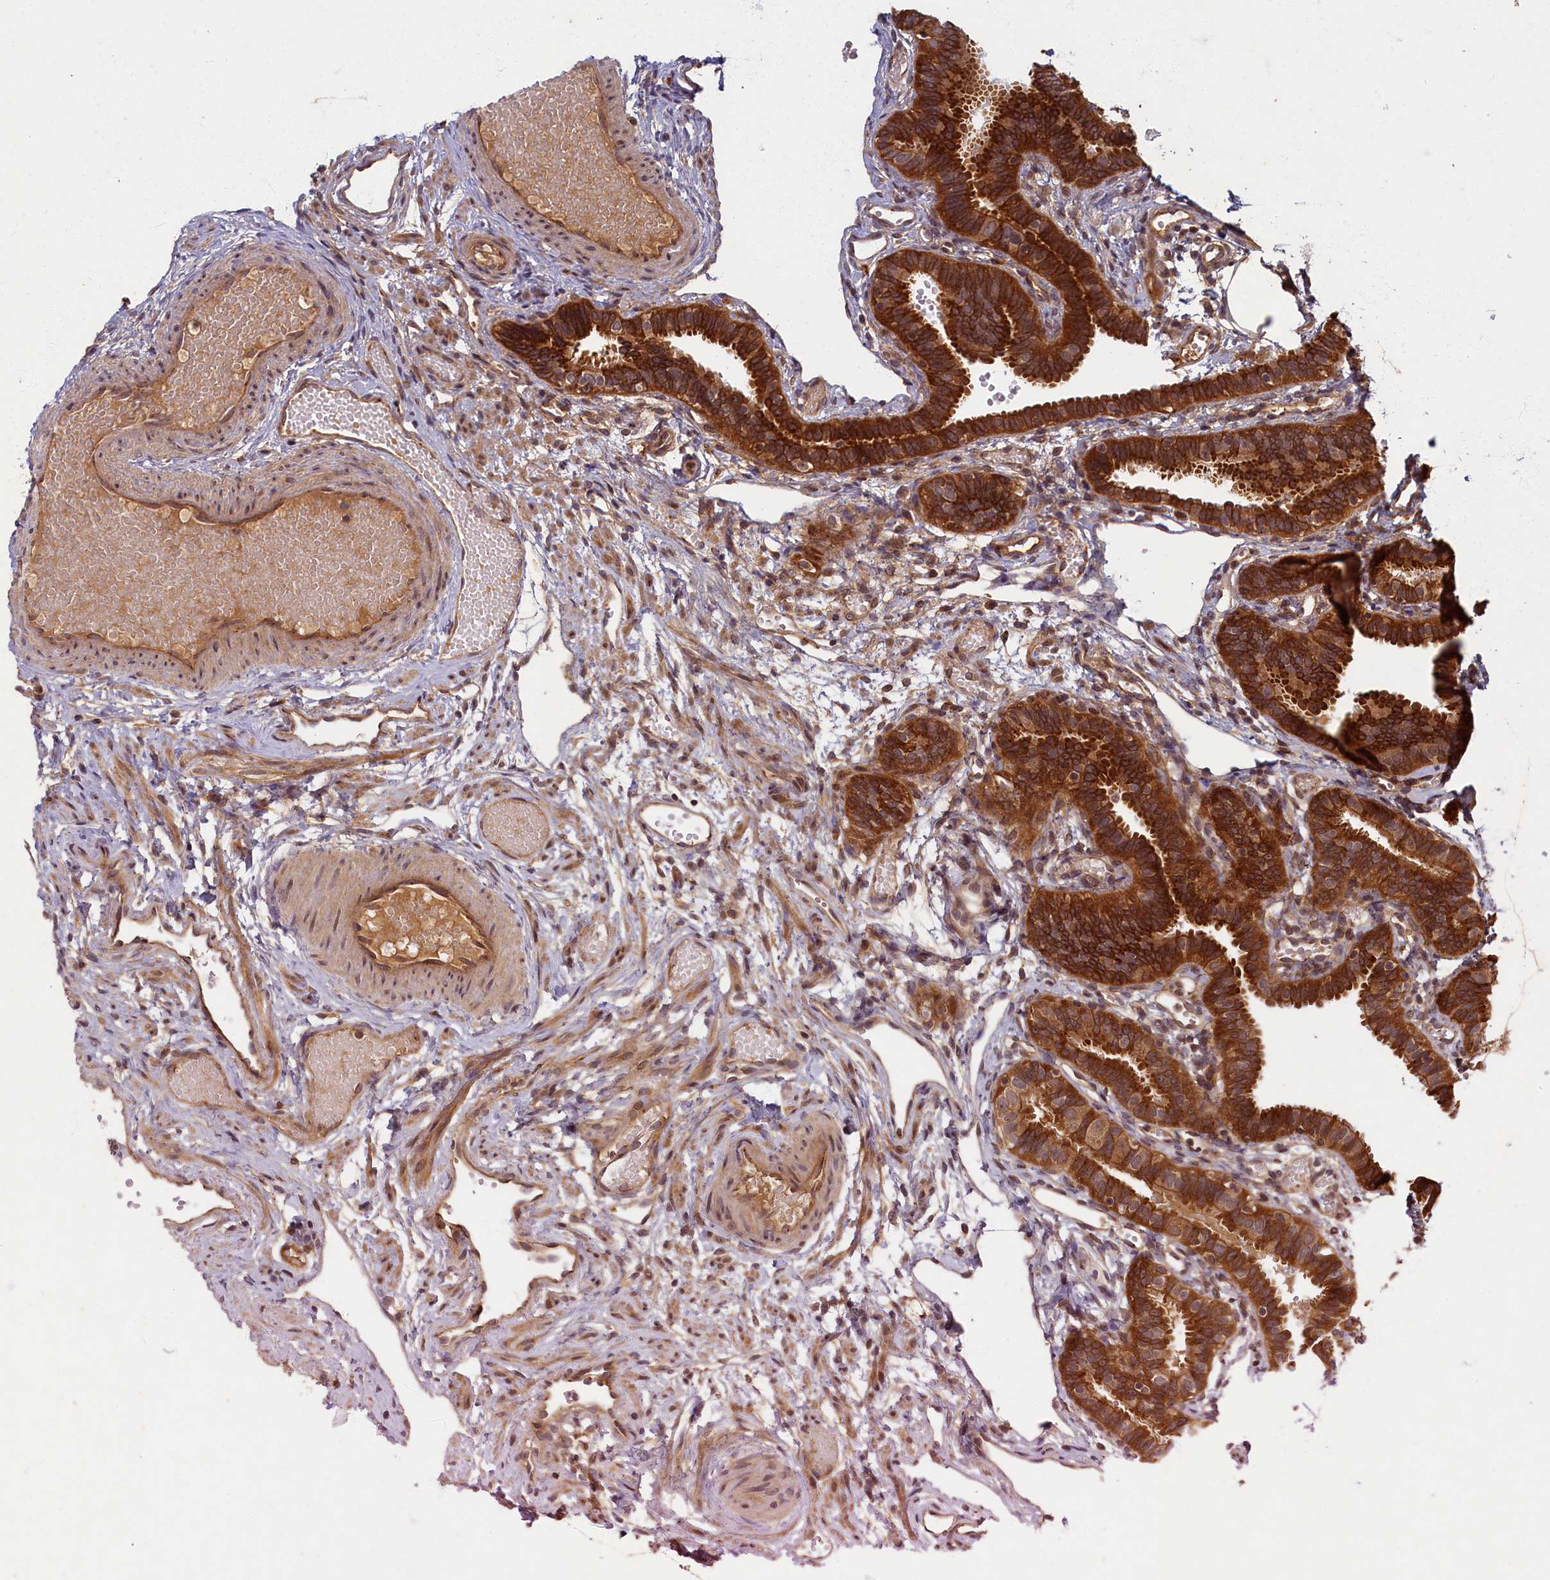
{"staining": {"intensity": "strong", "quantity": ">75%", "location": "cytoplasmic/membranous"}, "tissue": "fallopian tube", "cell_type": "Glandular cells", "image_type": "normal", "snomed": [{"axis": "morphology", "description": "Normal tissue, NOS"}, {"axis": "topography", "description": "Fallopian tube"}], "caption": "Glandular cells show high levels of strong cytoplasmic/membranous expression in about >75% of cells in normal fallopian tube.", "gene": "BICD1", "patient": {"sex": "female", "age": 37}}